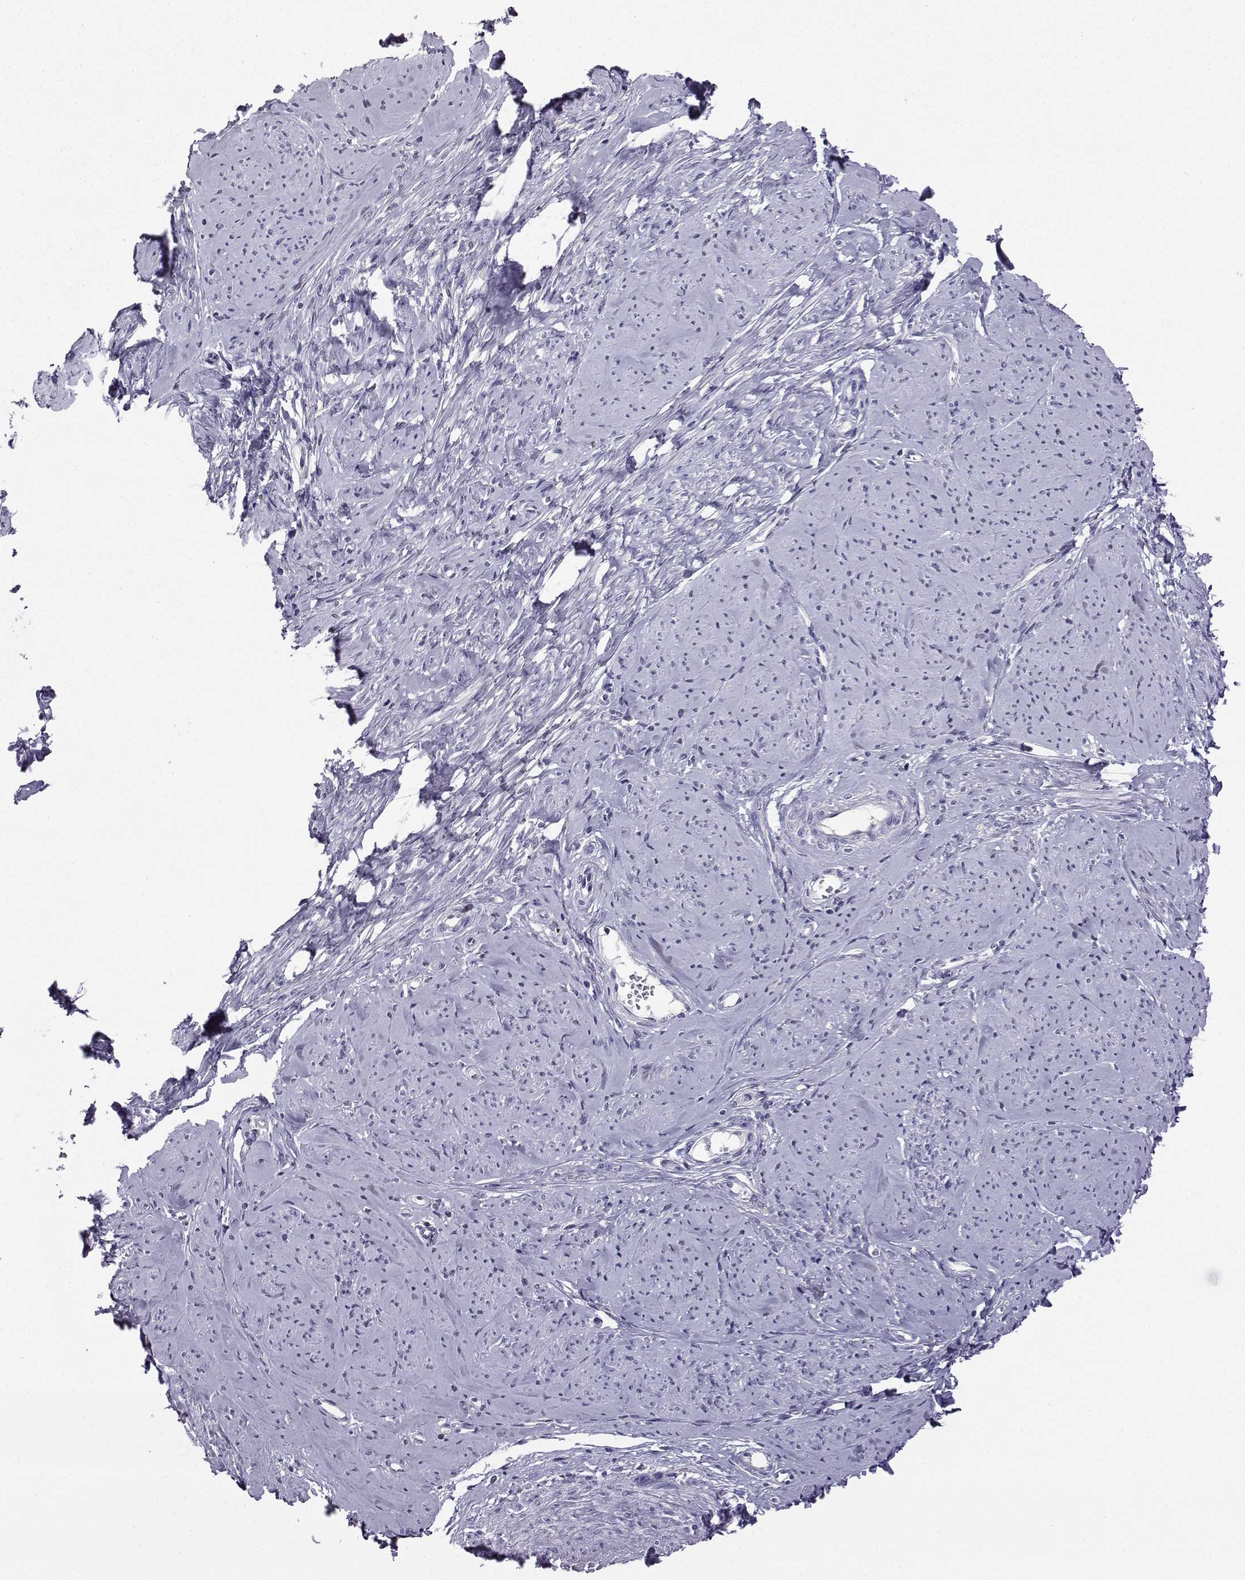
{"staining": {"intensity": "negative", "quantity": "none", "location": "none"}, "tissue": "smooth muscle", "cell_type": "Smooth muscle cells", "image_type": "normal", "snomed": [{"axis": "morphology", "description": "Normal tissue, NOS"}, {"axis": "topography", "description": "Smooth muscle"}], "caption": "Immunohistochemical staining of normal human smooth muscle exhibits no significant staining in smooth muscle cells.", "gene": "AKR1B1", "patient": {"sex": "female", "age": 48}}